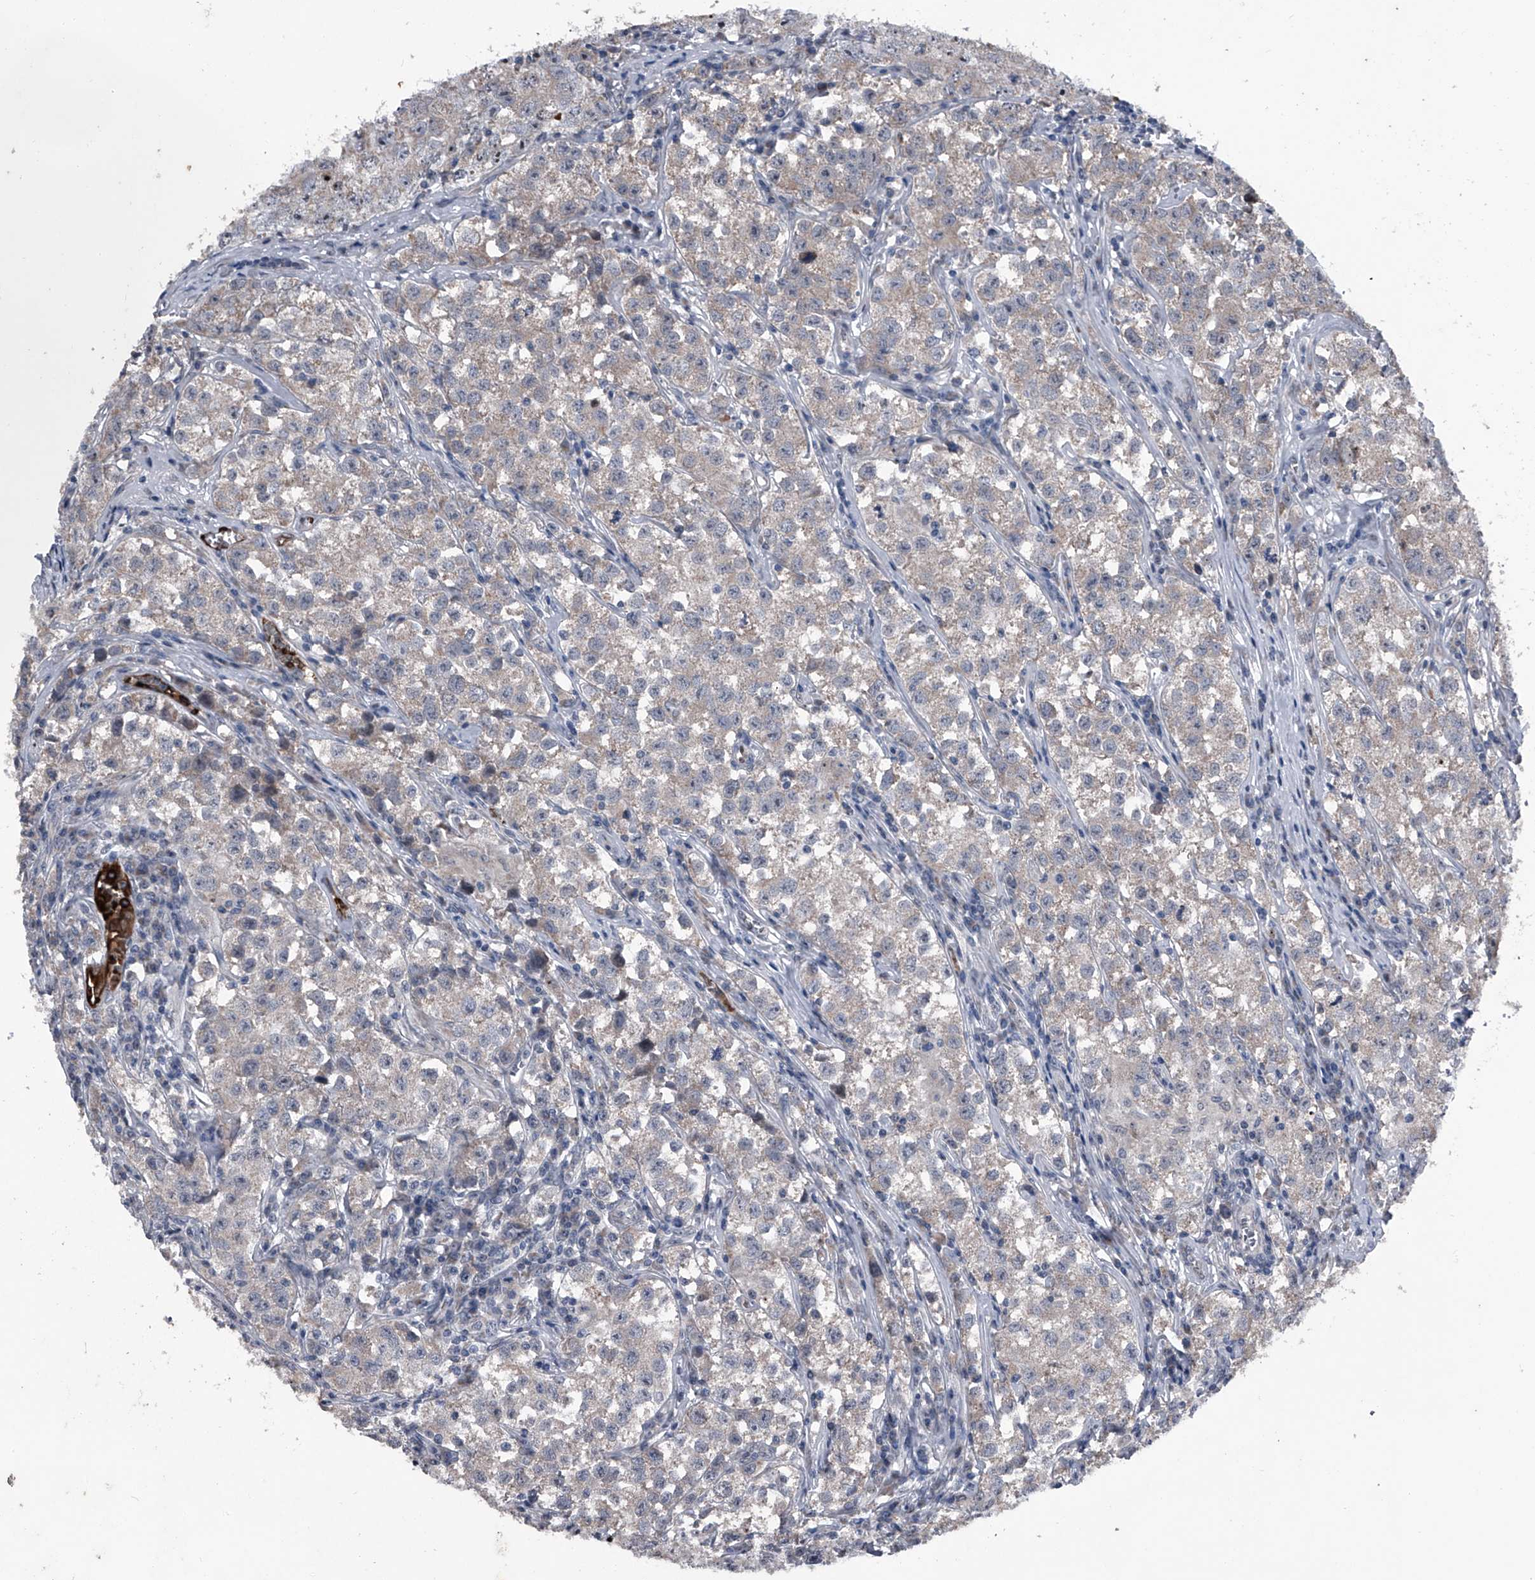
{"staining": {"intensity": "weak", "quantity": "<25%", "location": "cytoplasmic/membranous,nuclear"}, "tissue": "testis cancer", "cell_type": "Tumor cells", "image_type": "cancer", "snomed": [{"axis": "morphology", "description": "Seminoma, NOS"}, {"axis": "morphology", "description": "Carcinoma, Embryonal, NOS"}, {"axis": "topography", "description": "Testis"}], "caption": "Immunohistochemical staining of human testis cancer exhibits no significant expression in tumor cells.", "gene": "CEP85L", "patient": {"sex": "male", "age": 43}}